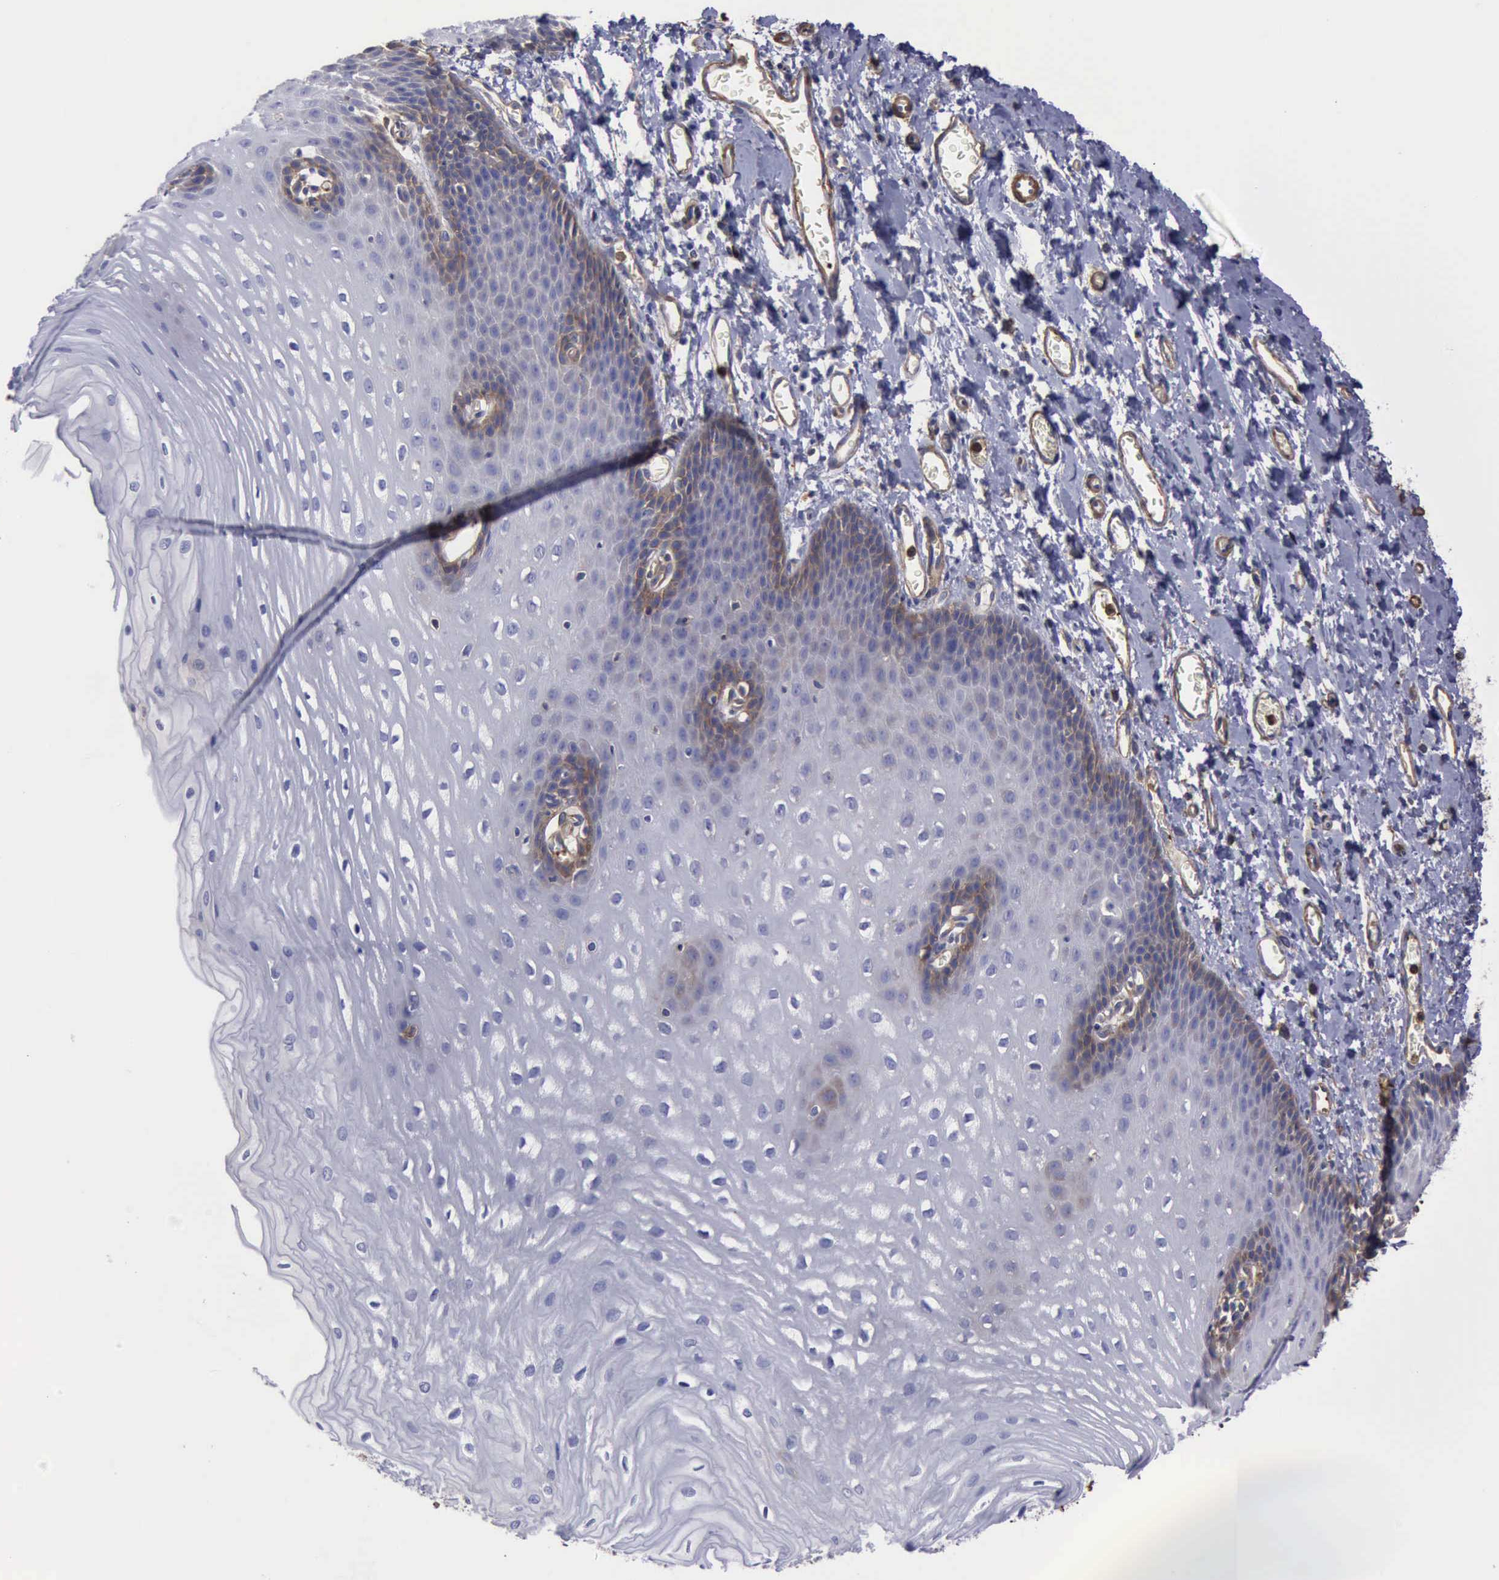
{"staining": {"intensity": "strong", "quantity": "<25%", "location": "cytoplasmic/membranous"}, "tissue": "esophagus", "cell_type": "Squamous epithelial cells", "image_type": "normal", "snomed": [{"axis": "morphology", "description": "Normal tissue, NOS"}, {"axis": "topography", "description": "Esophagus"}], "caption": "Human esophagus stained for a protein (brown) shows strong cytoplasmic/membranous positive staining in approximately <25% of squamous epithelial cells.", "gene": "FLNA", "patient": {"sex": "male", "age": 70}}